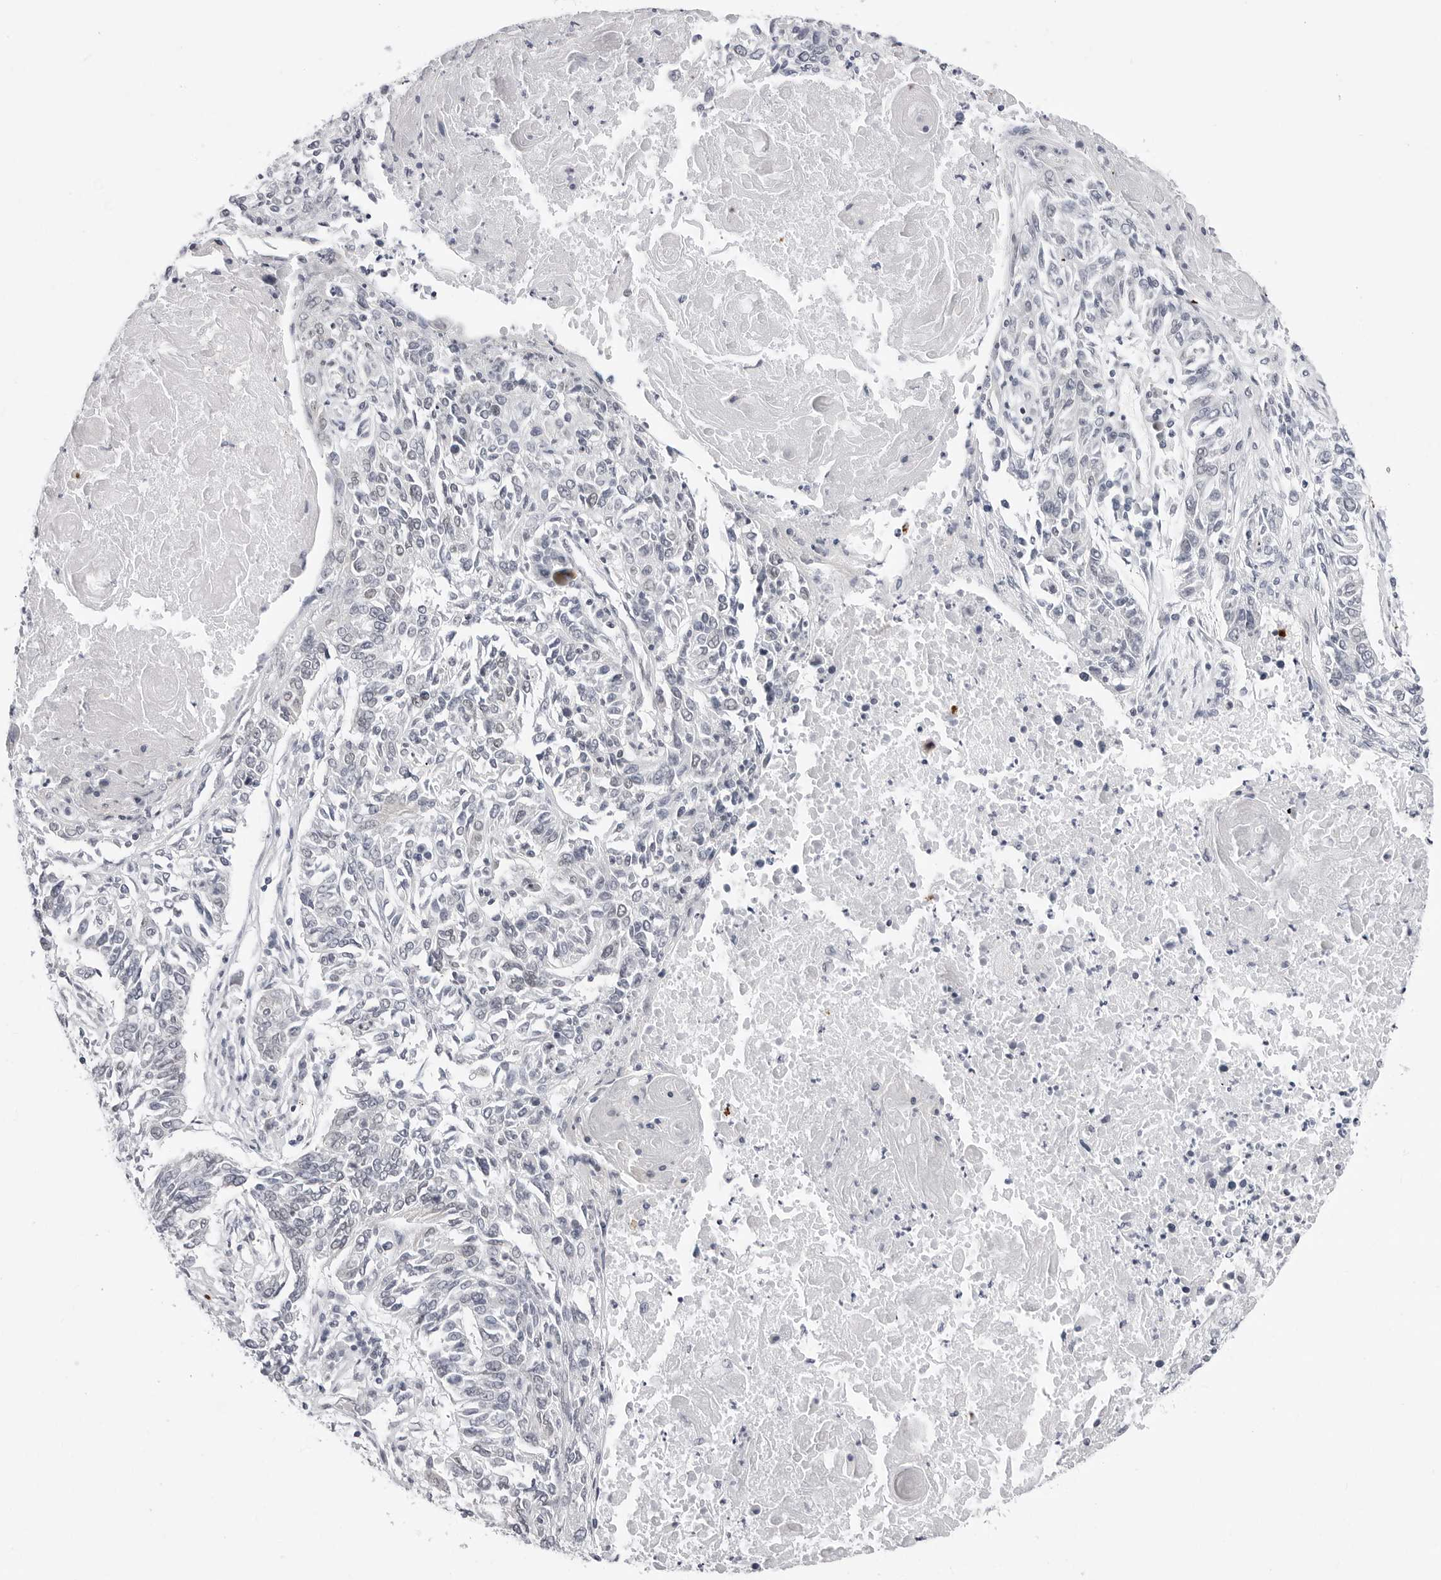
{"staining": {"intensity": "negative", "quantity": "none", "location": "none"}, "tissue": "lung cancer", "cell_type": "Tumor cells", "image_type": "cancer", "snomed": [{"axis": "morphology", "description": "Normal tissue, NOS"}, {"axis": "morphology", "description": "Squamous cell carcinoma, NOS"}, {"axis": "topography", "description": "Cartilage tissue"}, {"axis": "topography", "description": "Bronchus"}, {"axis": "topography", "description": "Lung"}], "caption": "Immunohistochemical staining of lung cancer exhibits no significant positivity in tumor cells.", "gene": "PPP2R5C", "patient": {"sex": "female", "age": 49}}